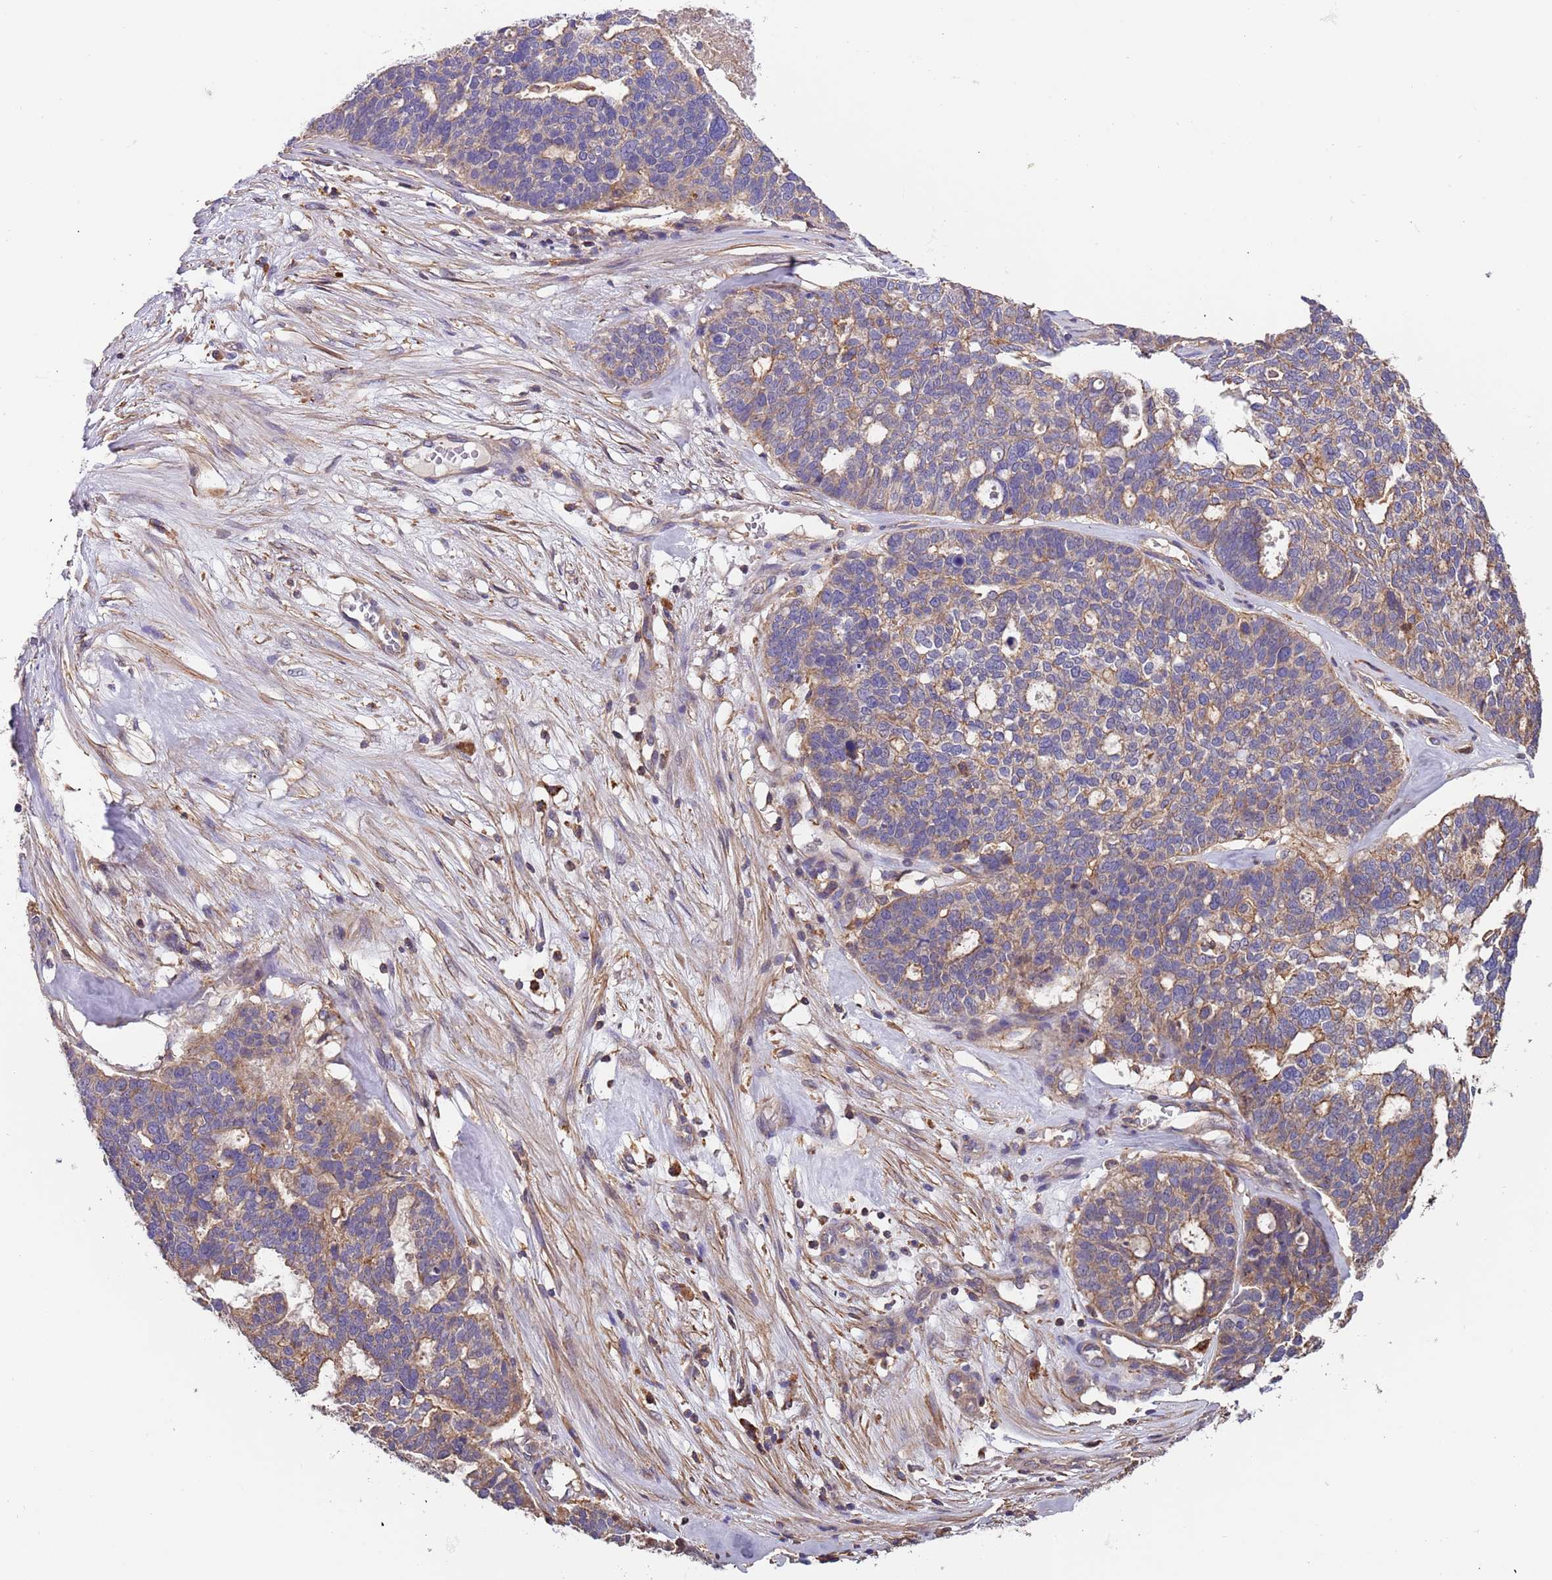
{"staining": {"intensity": "weak", "quantity": "<25%", "location": "cytoplasmic/membranous"}, "tissue": "ovarian cancer", "cell_type": "Tumor cells", "image_type": "cancer", "snomed": [{"axis": "morphology", "description": "Cystadenocarcinoma, serous, NOS"}, {"axis": "topography", "description": "Ovary"}], "caption": "Immunohistochemistry photomicrograph of neoplastic tissue: human serous cystadenocarcinoma (ovarian) stained with DAB (3,3'-diaminobenzidine) shows no significant protein positivity in tumor cells.", "gene": "SYT4", "patient": {"sex": "female", "age": 59}}